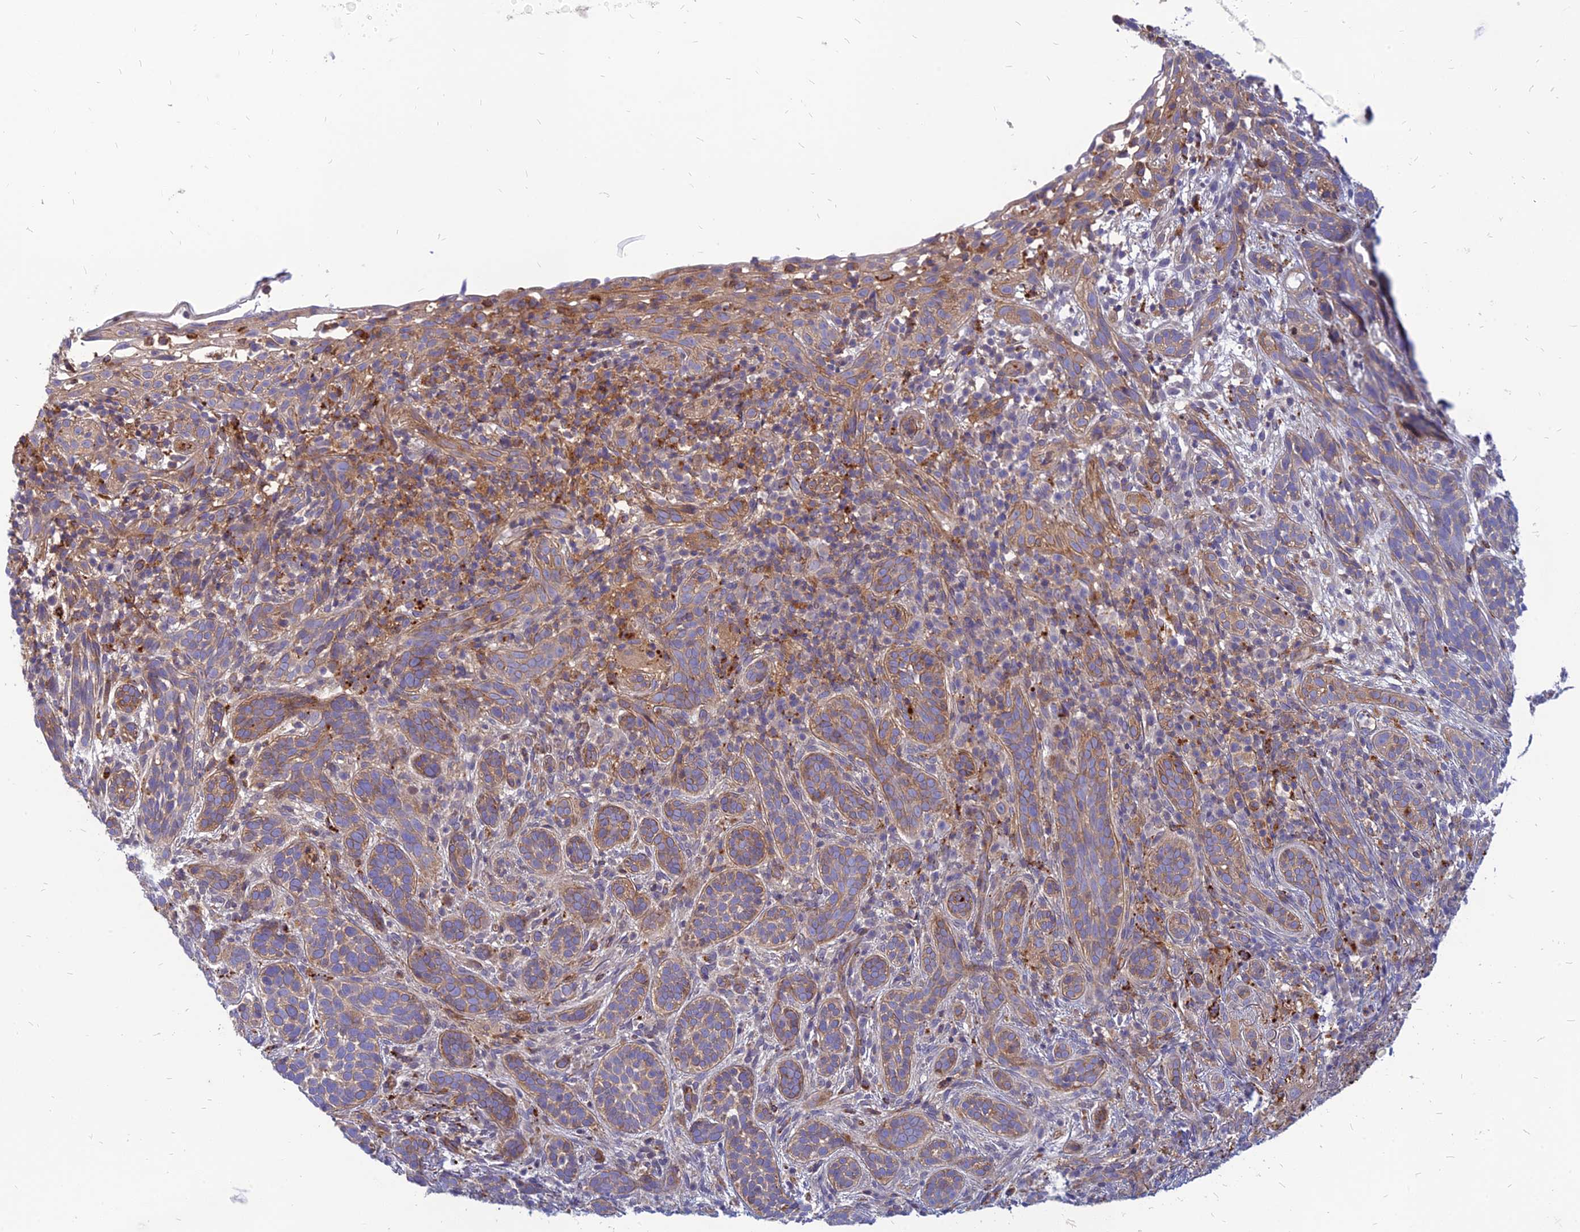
{"staining": {"intensity": "moderate", "quantity": ">75%", "location": "cytoplasmic/membranous"}, "tissue": "skin cancer", "cell_type": "Tumor cells", "image_type": "cancer", "snomed": [{"axis": "morphology", "description": "Basal cell carcinoma"}, {"axis": "topography", "description": "Skin"}], "caption": "High-magnification brightfield microscopy of skin cancer stained with DAB (brown) and counterstained with hematoxylin (blue). tumor cells exhibit moderate cytoplasmic/membranous staining is appreciated in about>75% of cells.", "gene": "PHKA2", "patient": {"sex": "male", "age": 71}}